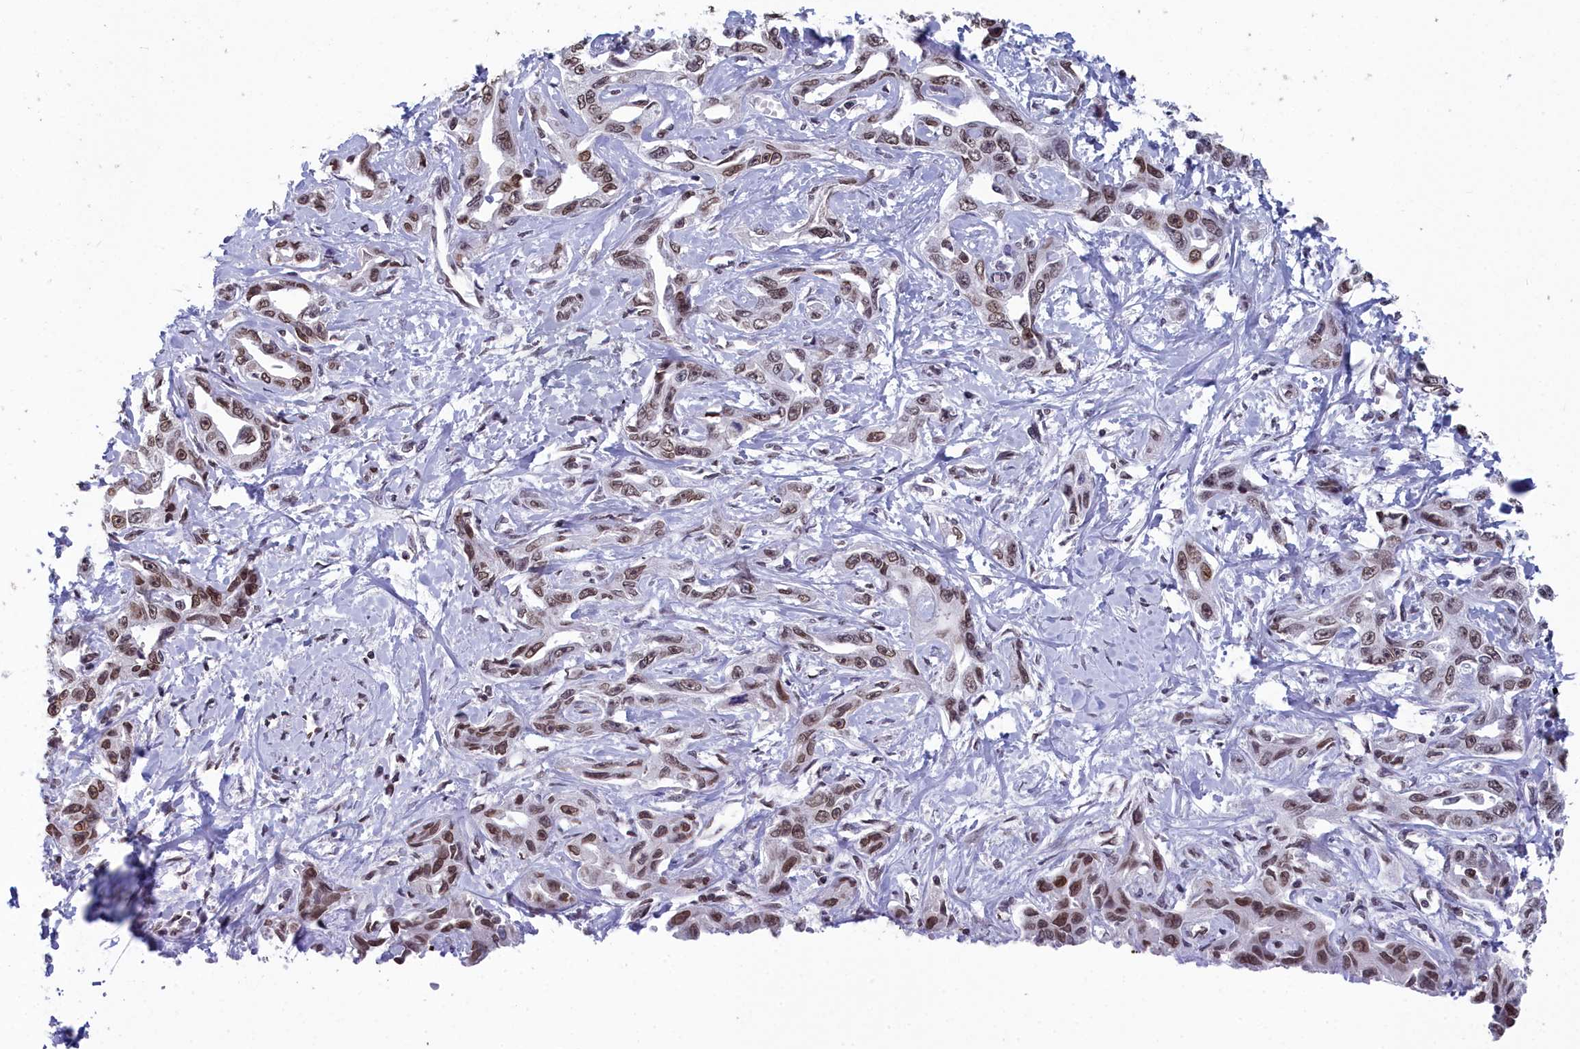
{"staining": {"intensity": "moderate", "quantity": ">75%", "location": "nuclear"}, "tissue": "liver cancer", "cell_type": "Tumor cells", "image_type": "cancer", "snomed": [{"axis": "morphology", "description": "Cholangiocarcinoma"}, {"axis": "topography", "description": "Liver"}], "caption": "There is medium levels of moderate nuclear positivity in tumor cells of liver cancer, as demonstrated by immunohistochemical staining (brown color).", "gene": "CCDC97", "patient": {"sex": "male", "age": 59}}